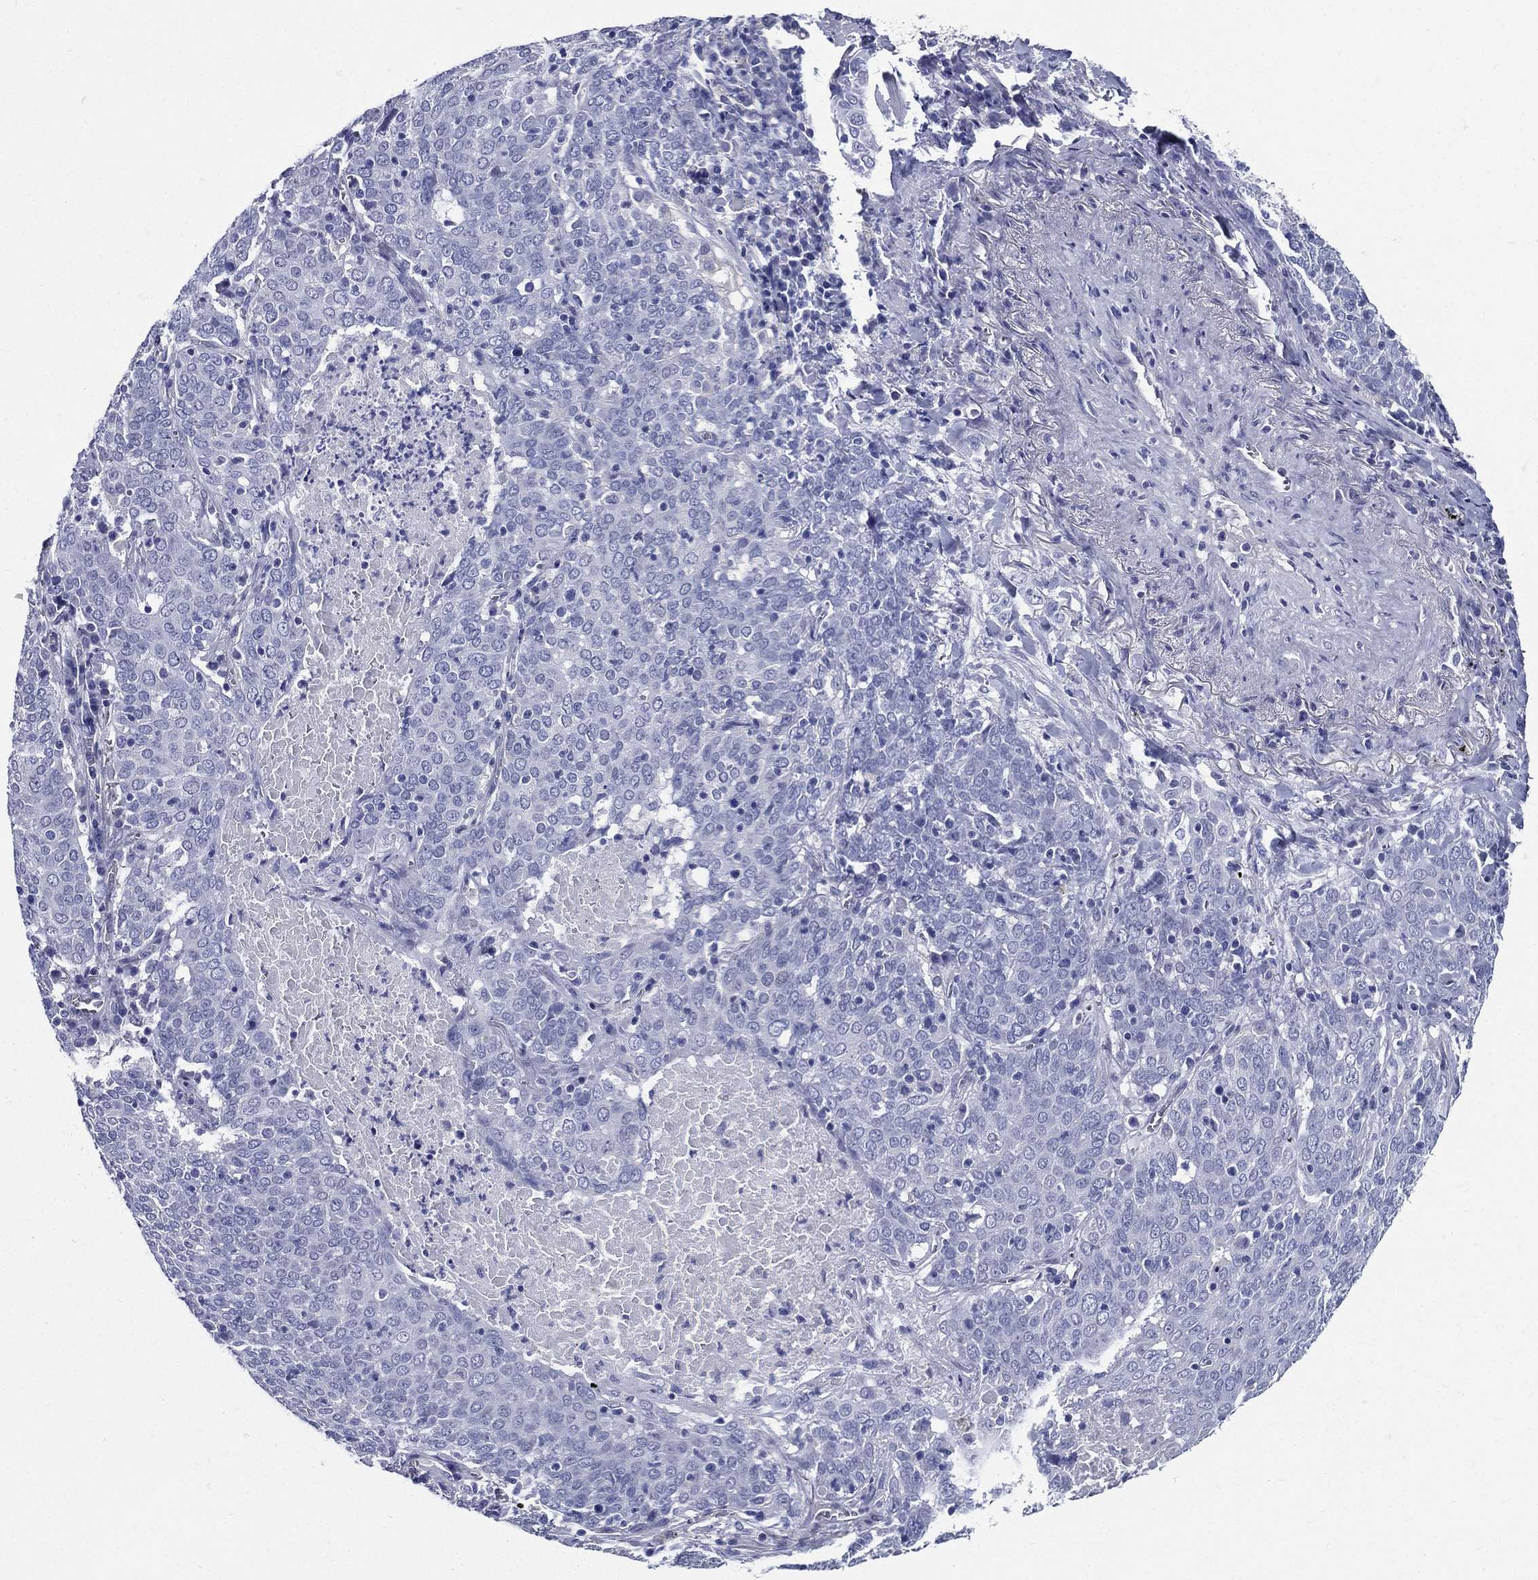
{"staining": {"intensity": "negative", "quantity": "none", "location": "none"}, "tissue": "lung cancer", "cell_type": "Tumor cells", "image_type": "cancer", "snomed": [{"axis": "morphology", "description": "Squamous cell carcinoma, NOS"}, {"axis": "topography", "description": "Lung"}], "caption": "Immunohistochemistry histopathology image of human lung squamous cell carcinoma stained for a protein (brown), which displays no staining in tumor cells. (Stains: DAB immunohistochemistry (IHC) with hematoxylin counter stain, Microscopy: brightfield microscopy at high magnification).", "gene": "DPYS", "patient": {"sex": "male", "age": 82}}